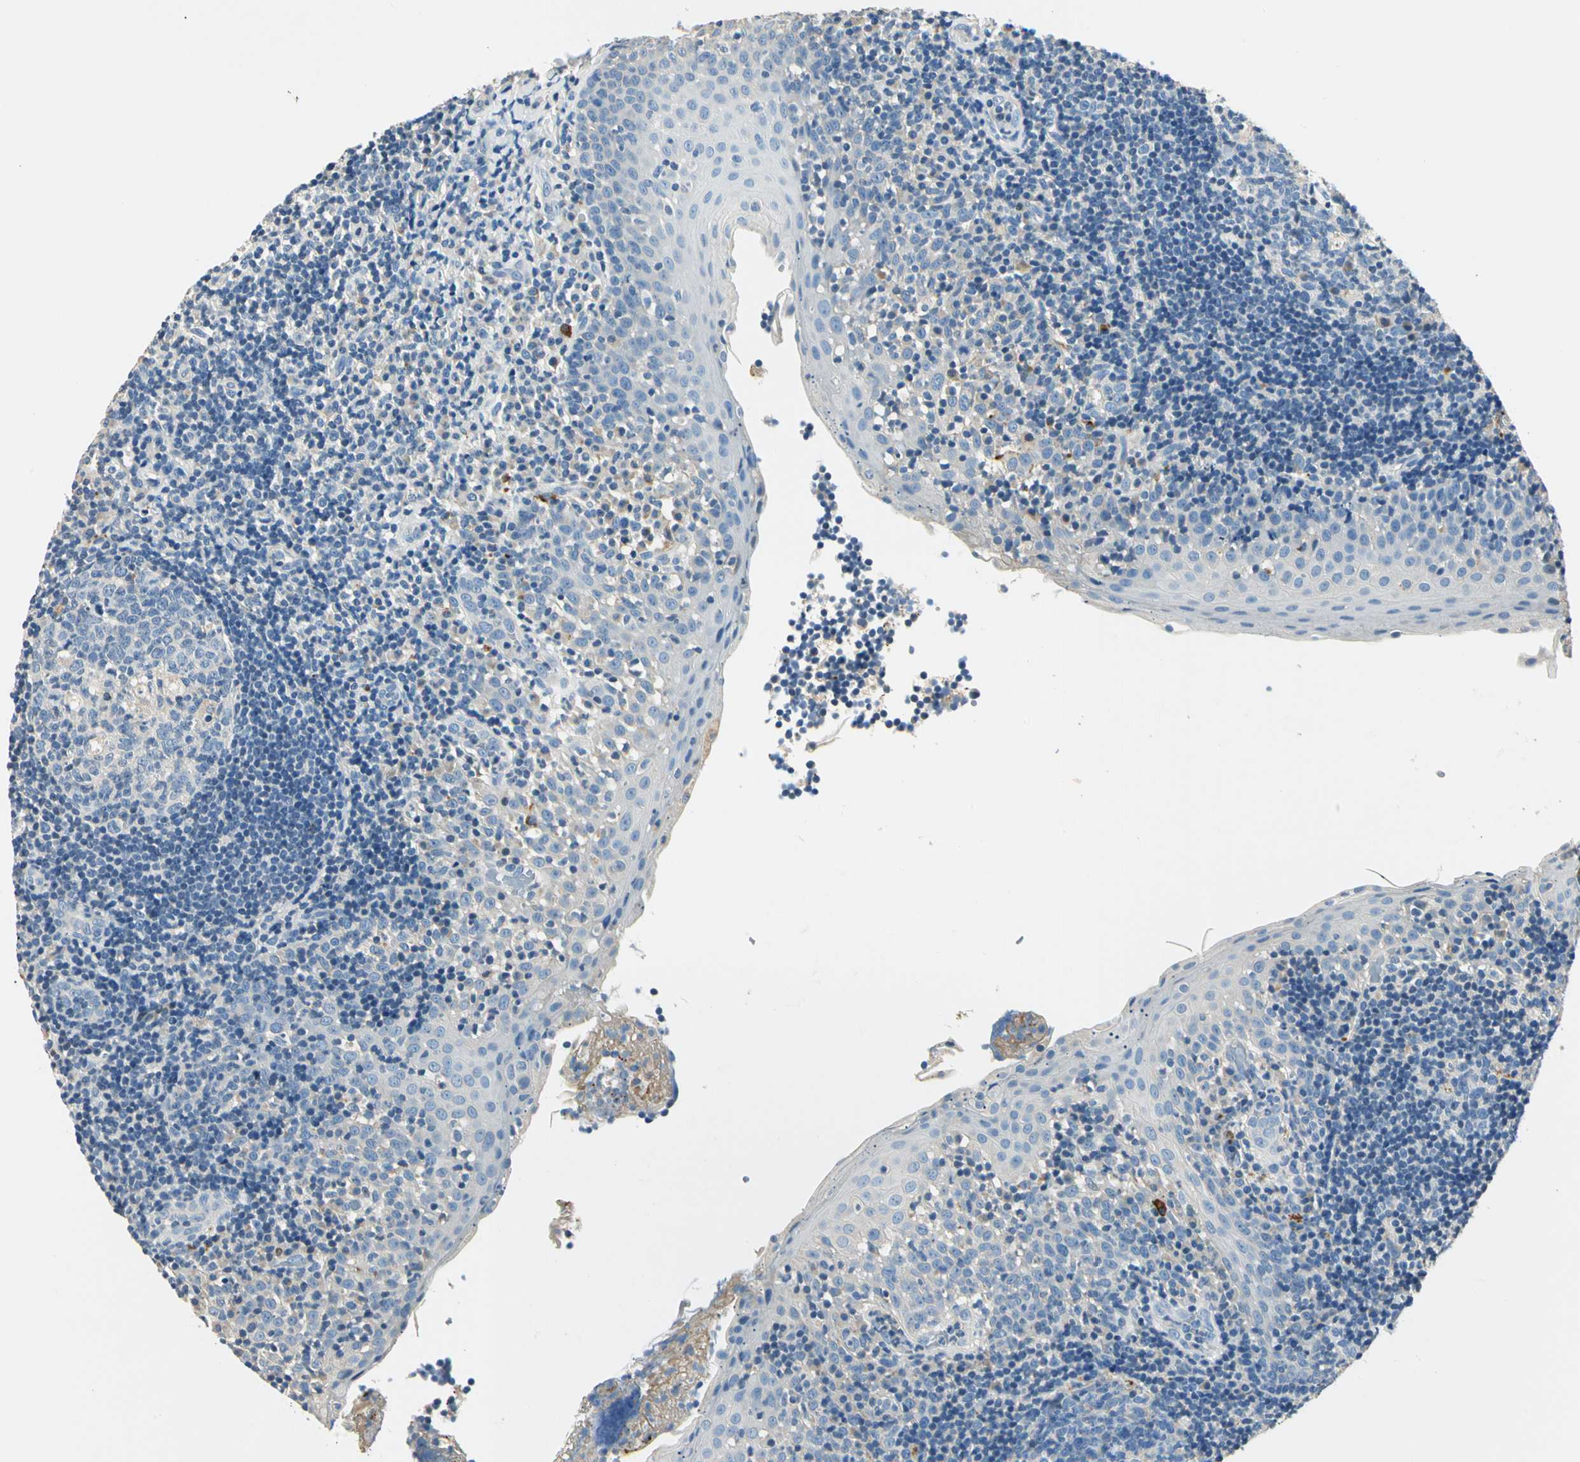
{"staining": {"intensity": "negative", "quantity": "none", "location": "none"}, "tissue": "tonsil", "cell_type": "Germinal center cells", "image_type": "normal", "snomed": [{"axis": "morphology", "description": "Normal tissue, NOS"}, {"axis": "topography", "description": "Tonsil"}], "caption": "The immunohistochemistry (IHC) image has no significant expression in germinal center cells of tonsil.", "gene": "TGFBR3", "patient": {"sex": "female", "age": 40}}